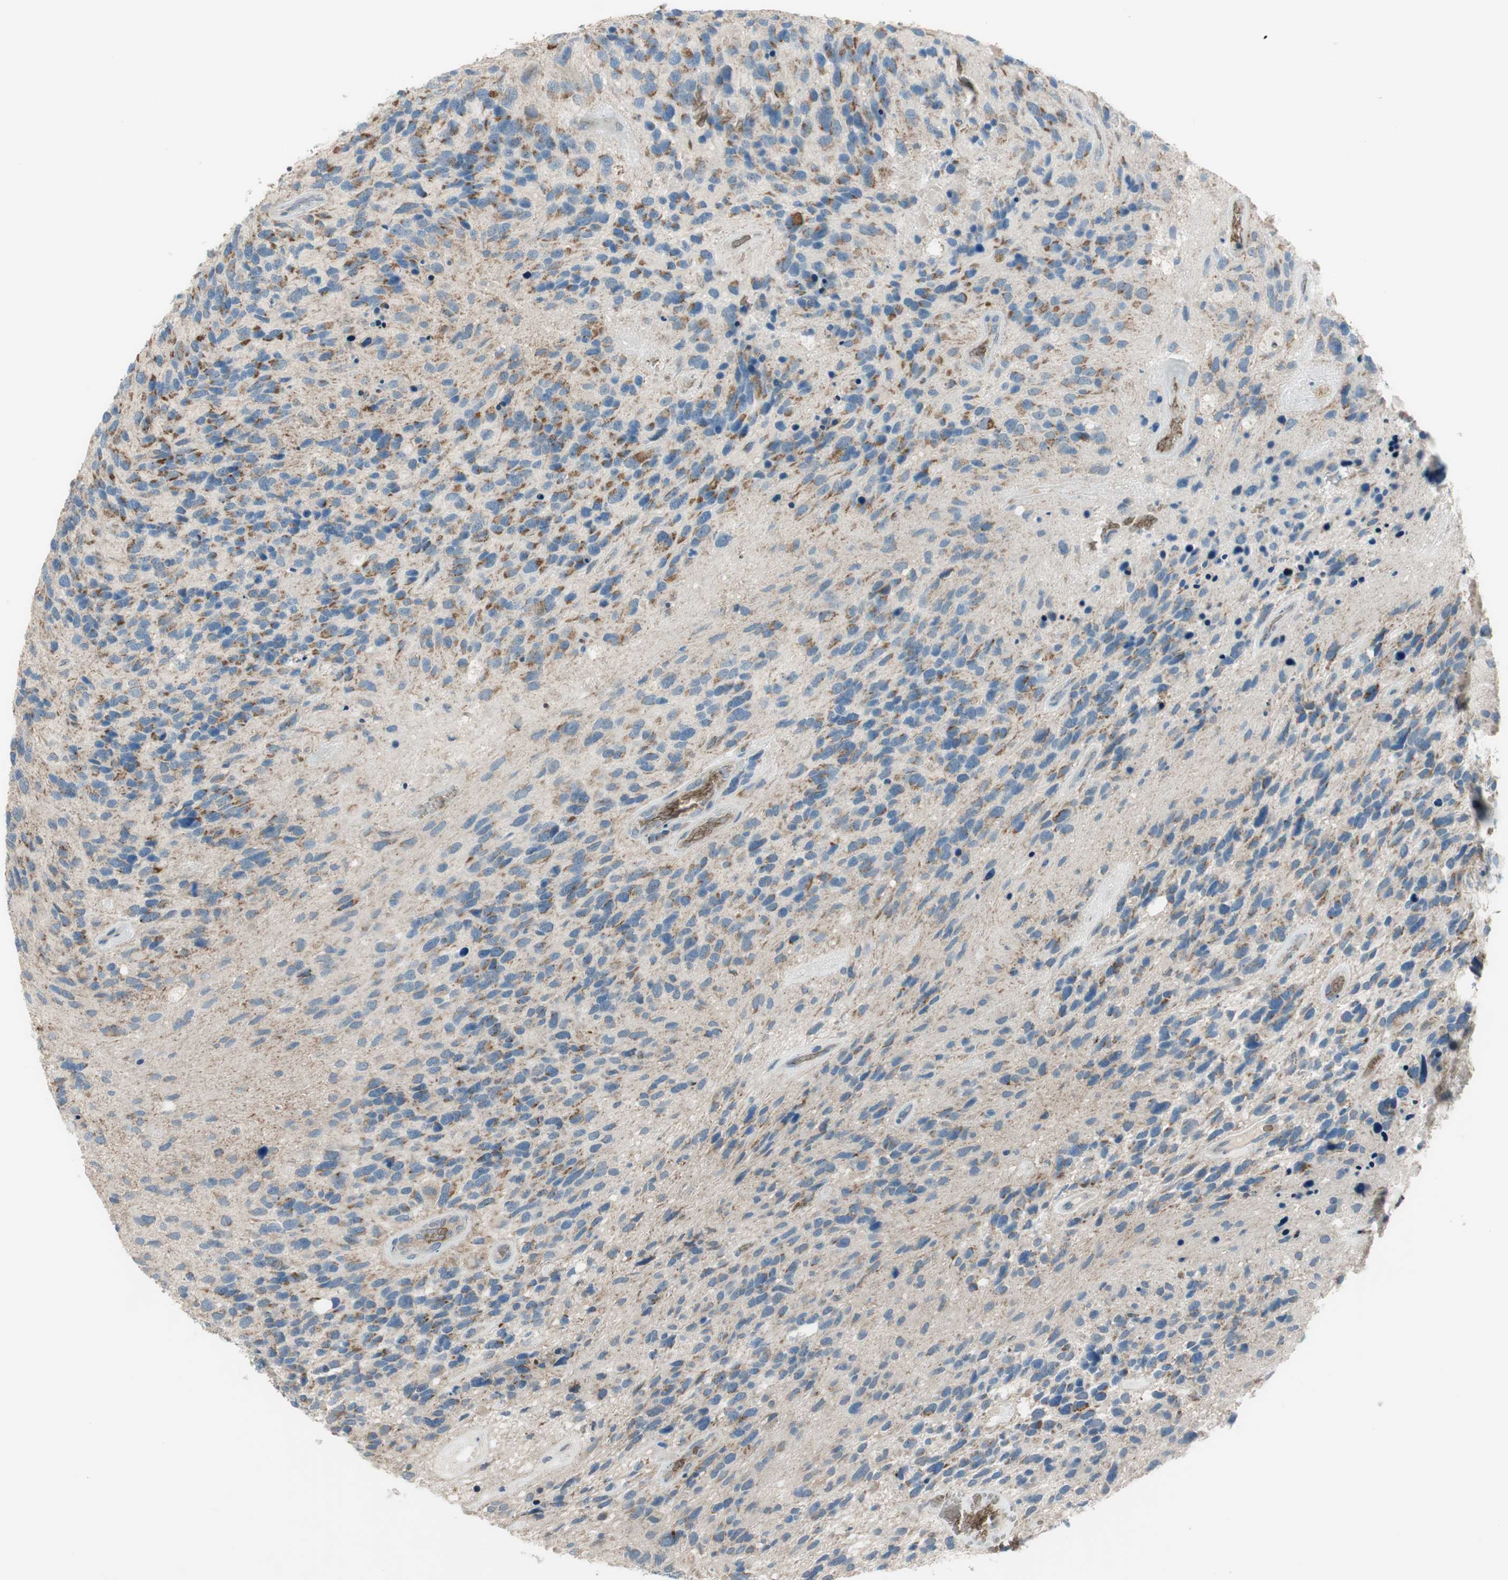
{"staining": {"intensity": "moderate", "quantity": "<25%", "location": "cytoplasmic/membranous"}, "tissue": "glioma", "cell_type": "Tumor cells", "image_type": "cancer", "snomed": [{"axis": "morphology", "description": "Glioma, malignant, High grade"}, {"axis": "topography", "description": "Brain"}], "caption": "Glioma tissue reveals moderate cytoplasmic/membranous staining in about <25% of tumor cells, visualized by immunohistochemistry.", "gene": "GYPC", "patient": {"sex": "female", "age": 58}}